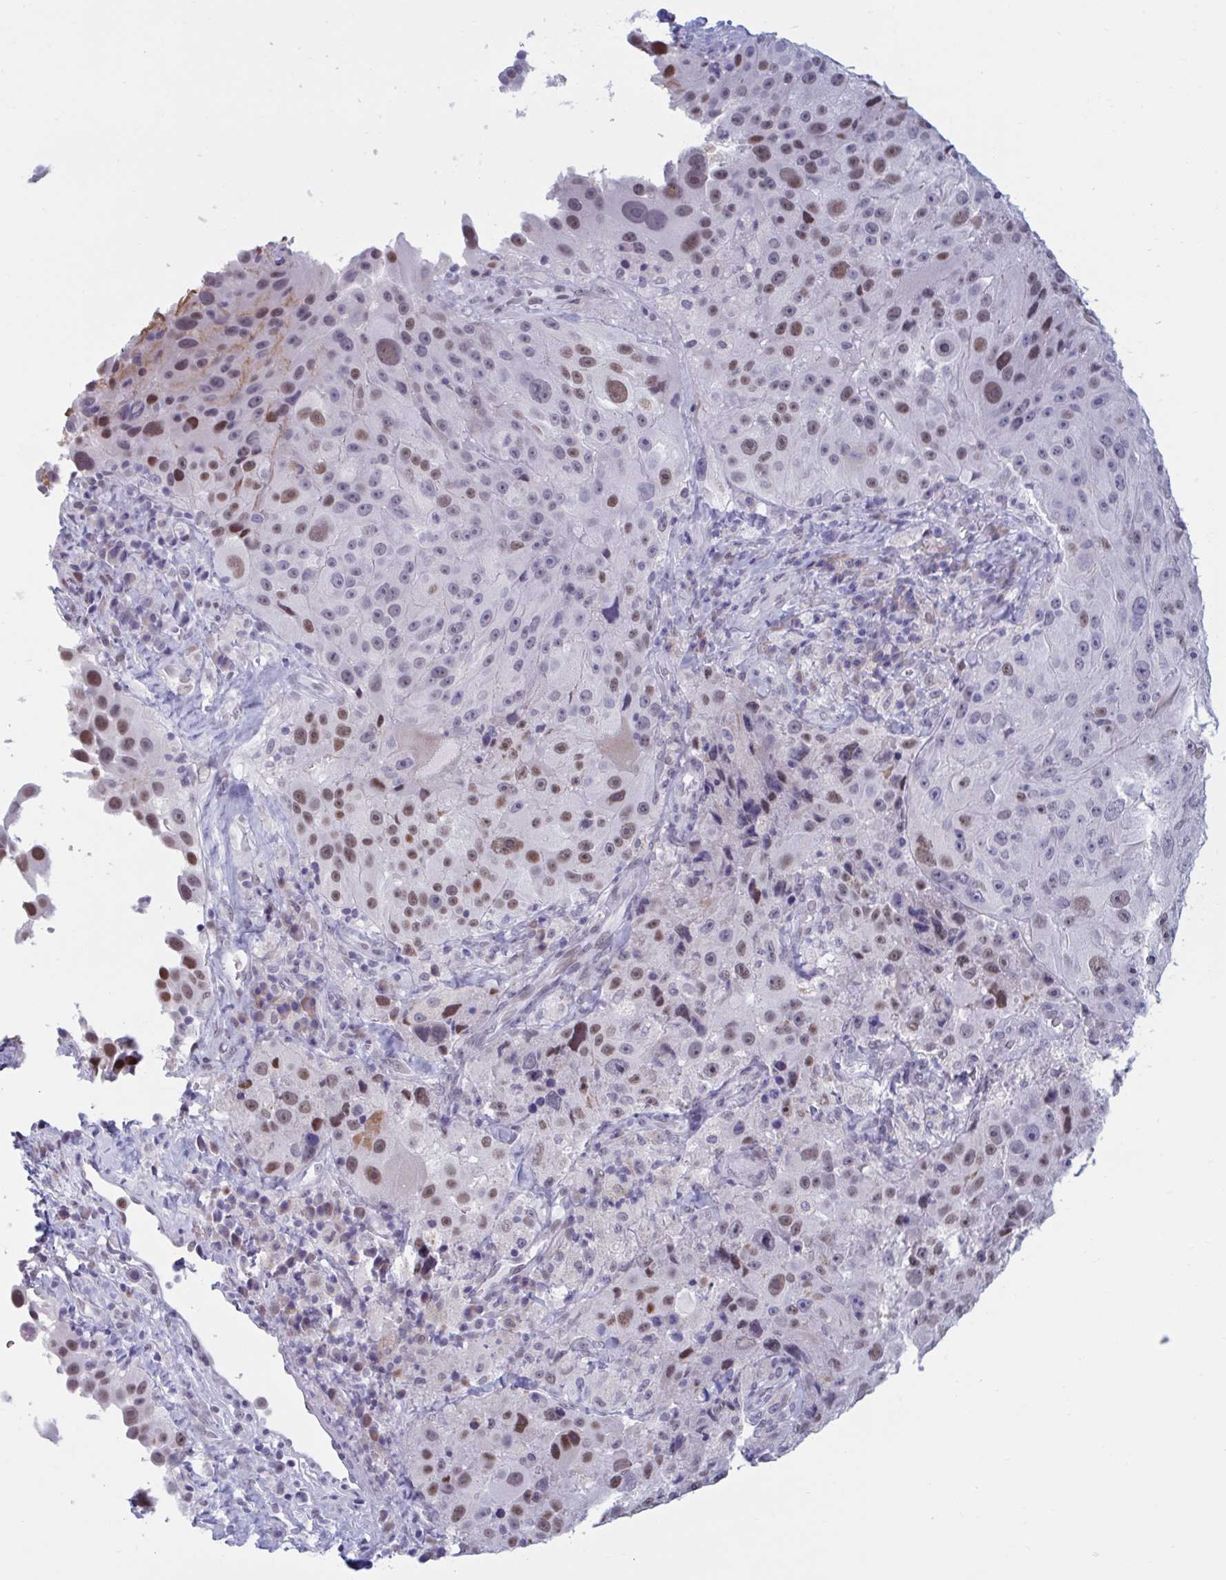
{"staining": {"intensity": "moderate", "quantity": ">75%", "location": "nuclear"}, "tissue": "melanoma", "cell_type": "Tumor cells", "image_type": "cancer", "snomed": [{"axis": "morphology", "description": "Malignant melanoma, Metastatic site"}, {"axis": "topography", "description": "Lymph node"}], "caption": "Malignant melanoma (metastatic site) was stained to show a protein in brown. There is medium levels of moderate nuclear expression in about >75% of tumor cells. (DAB (3,3'-diaminobenzidine) IHC, brown staining for protein, blue staining for nuclei).", "gene": "MSMB", "patient": {"sex": "male", "age": 62}}